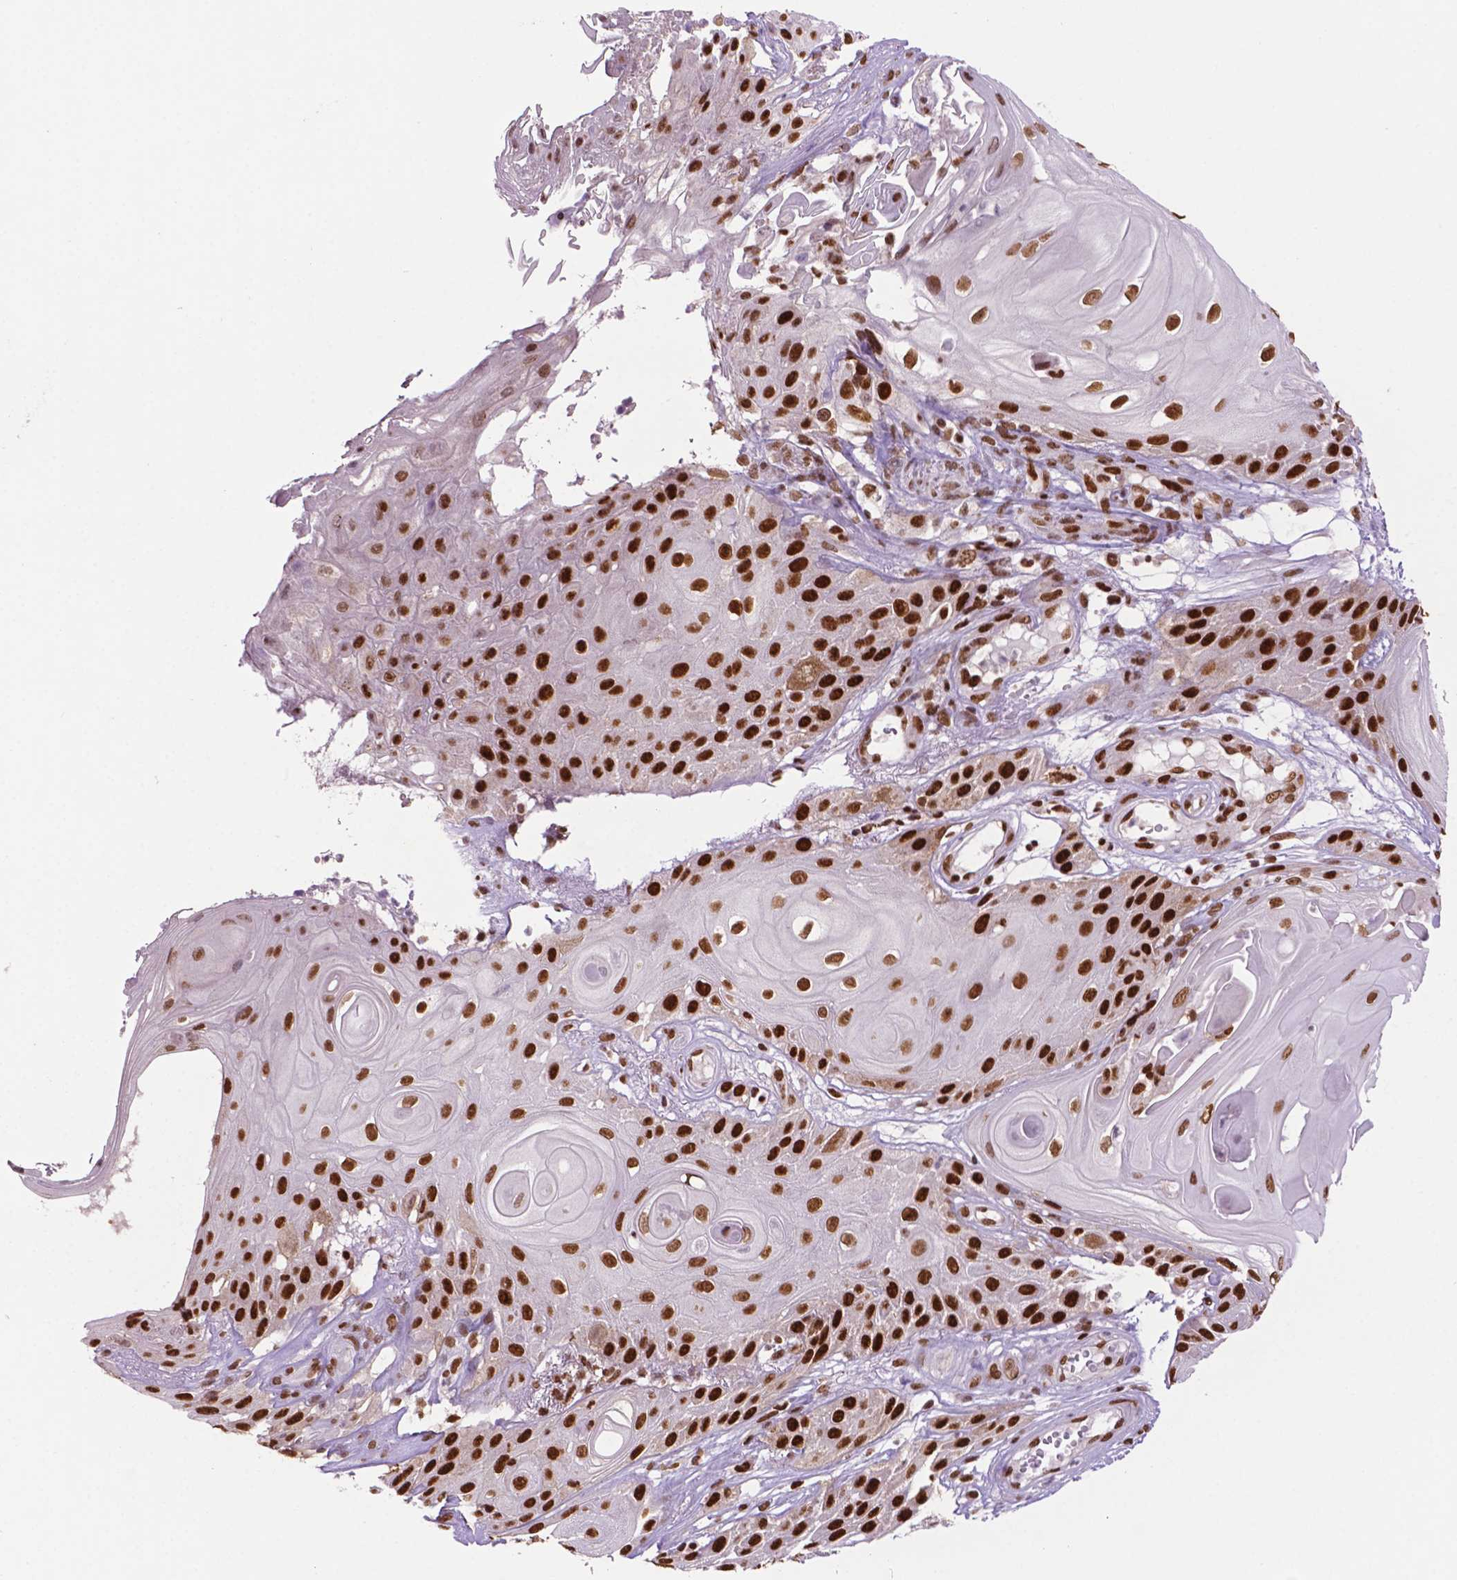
{"staining": {"intensity": "moderate", "quantity": "25%-75%", "location": "nuclear"}, "tissue": "skin cancer", "cell_type": "Tumor cells", "image_type": "cancer", "snomed": [{"axis": "morphology", "description": "Squamous cell carcinoma, NOS"}, {"axis": "topography", "description": "Skin"}], "caption": "There is medium levels of moderate nuclear staining in tumor cells of squamous cell carcinoma (skin), as demonstrated by immunohistochemical staining (brown color).", "gene": "MLH1", "patient": {"sex": "male", "age": 62}}